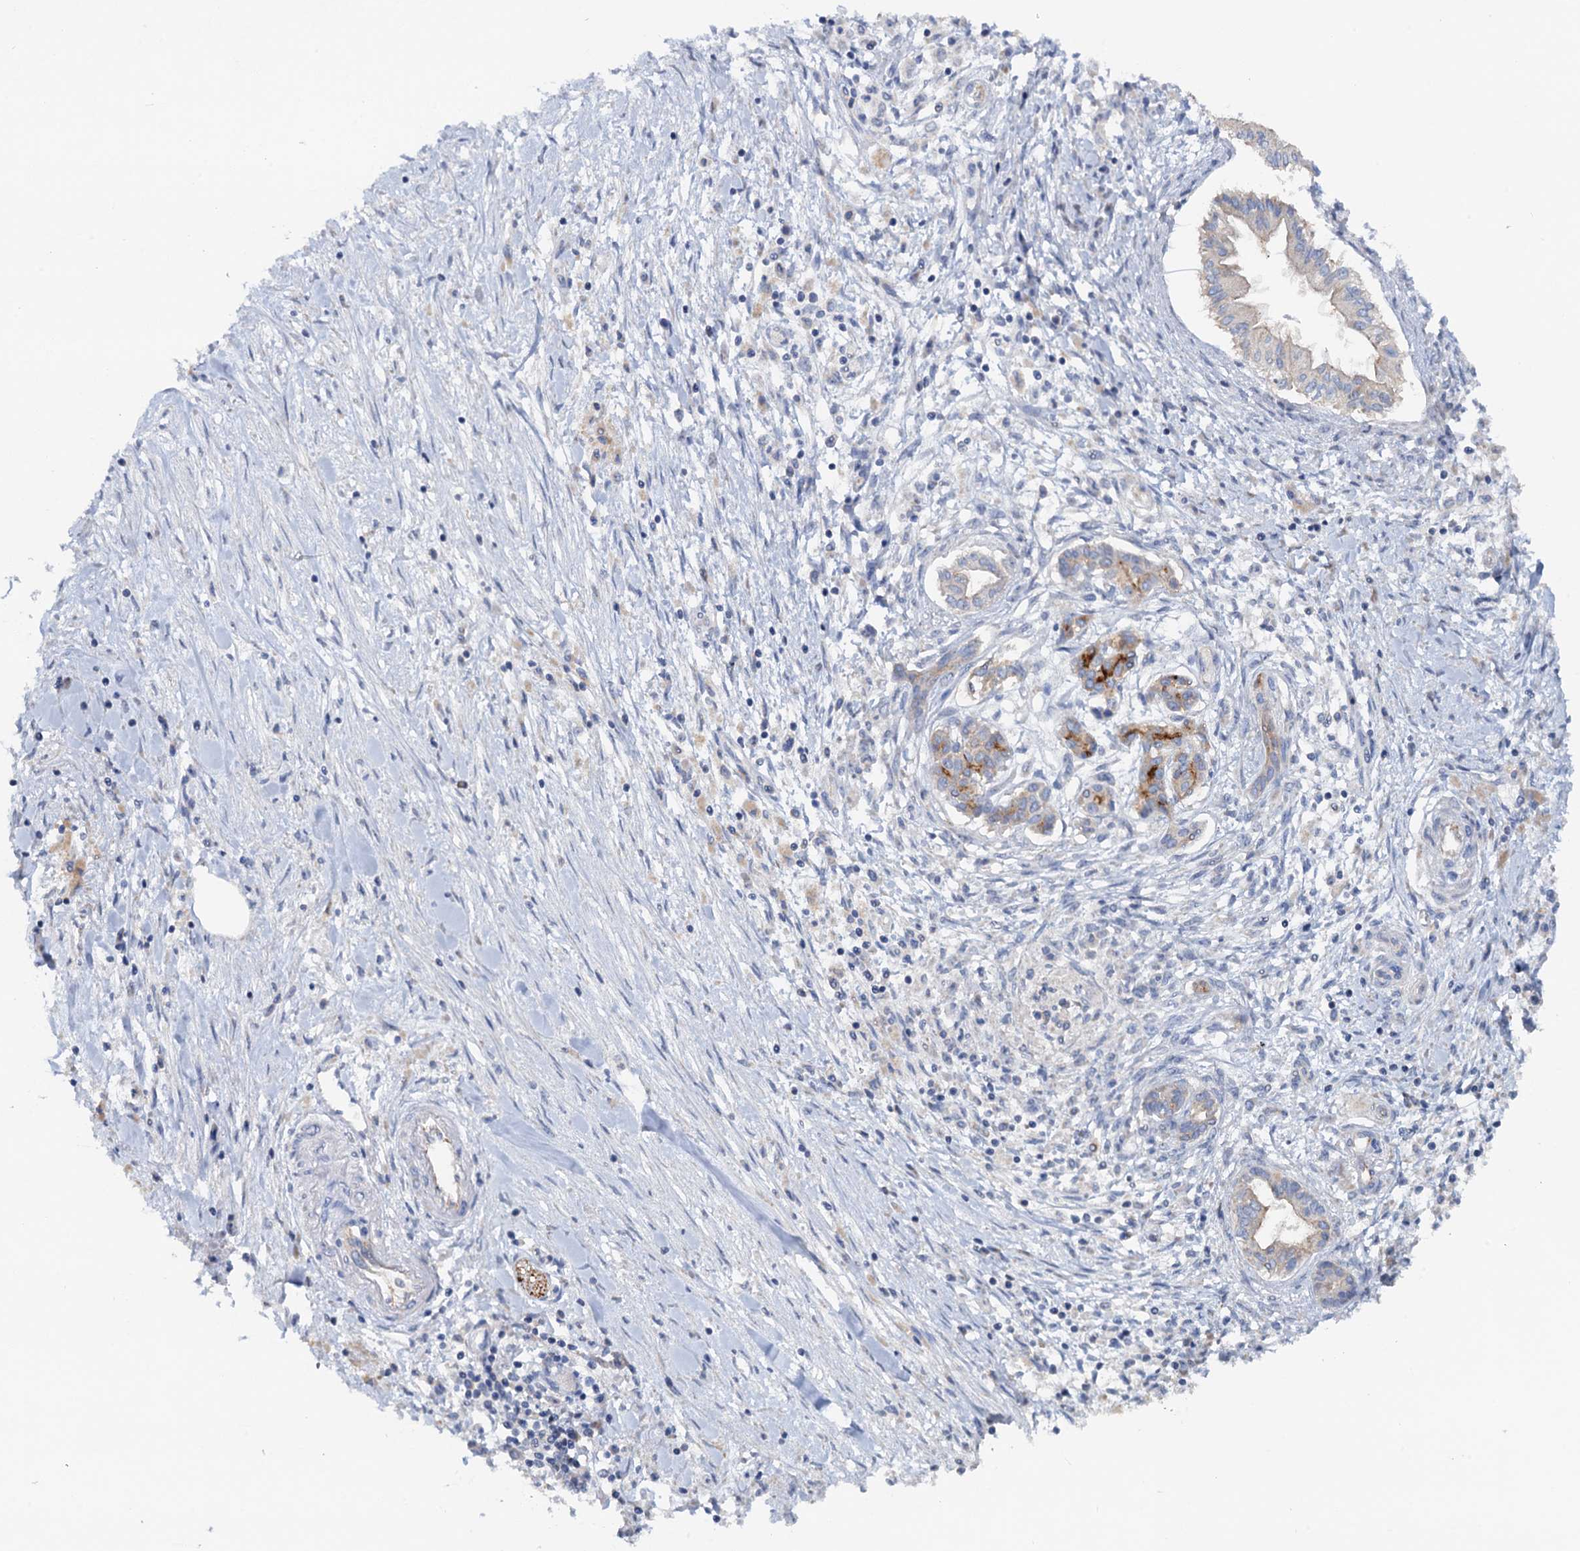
{"staining": {"intensity": "negative", "quantity": "none", "location": "none"}, "tissue": "pancreatic cancer", "cell_type": "Tumor cells", "image_type": "cancer", "snomed": [{"axis": "morphology", "description": "Adenocarcinoma, NOS"}, {"axis": "topography", "description": "Pancreas"}], "caption": "Immunohistochemistry (IHC) of human pancreatic adenocarcinoma demonstrates no positivity in tumor cells.", "gene": "PLLP", "patient": {"sex": "female", "age": 50}}